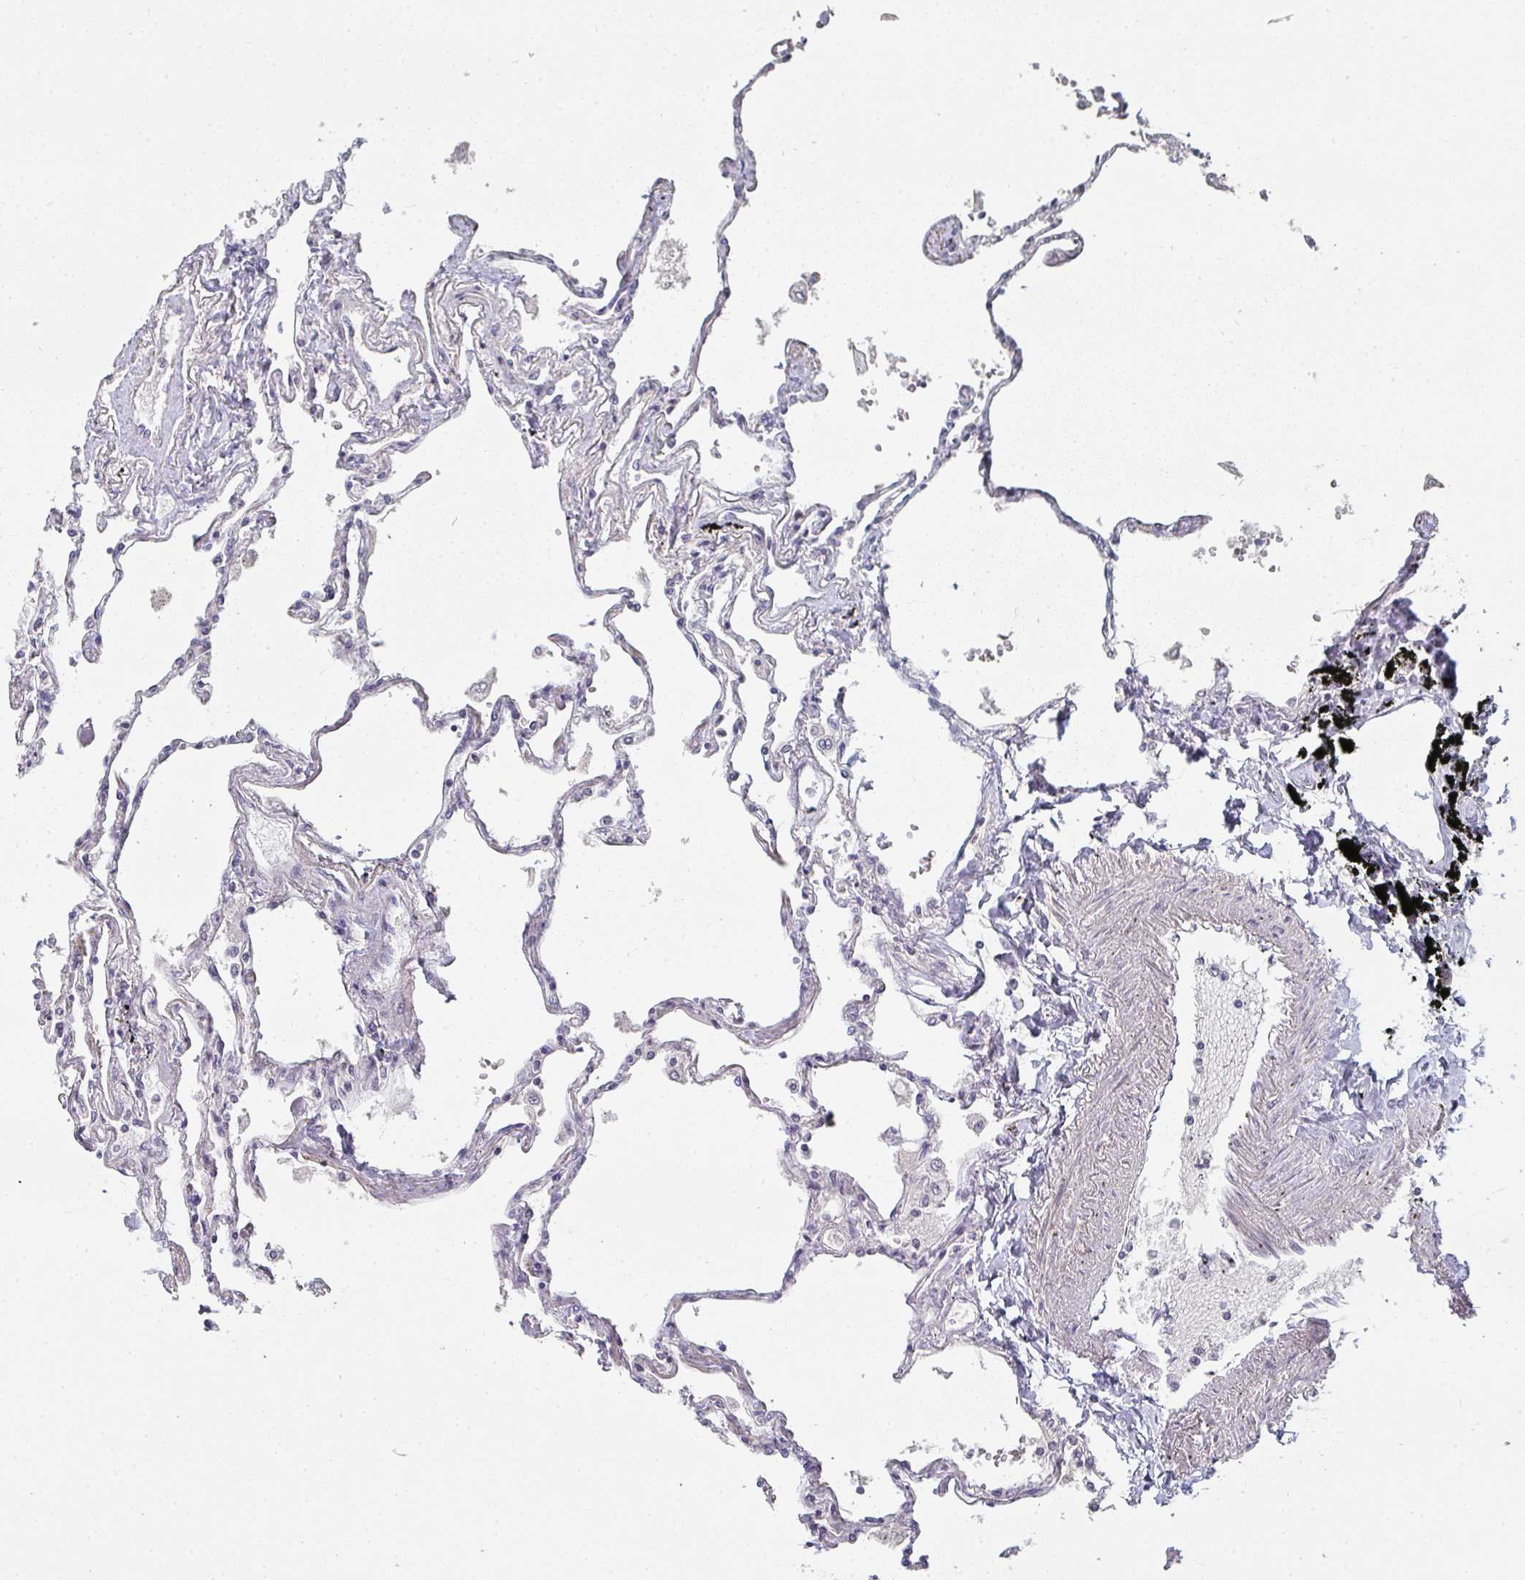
{"staining": {"intensity": "negative", "quantity": "none", "location": "none"}, "tissue": "lung", "cell_type": "Alveolar cells", "image_type": "normal", "snomed": [{"axis": "morphology", "description": "Normal tissue, NOS"}, {"axis": "topography", "description": "Lung"}], "caption": "Human lung stained for a protein using IHC exhibits no expression in alveolar cells.", "gene": "A1CF", "patient": {"sex": "female", "age": 67}}